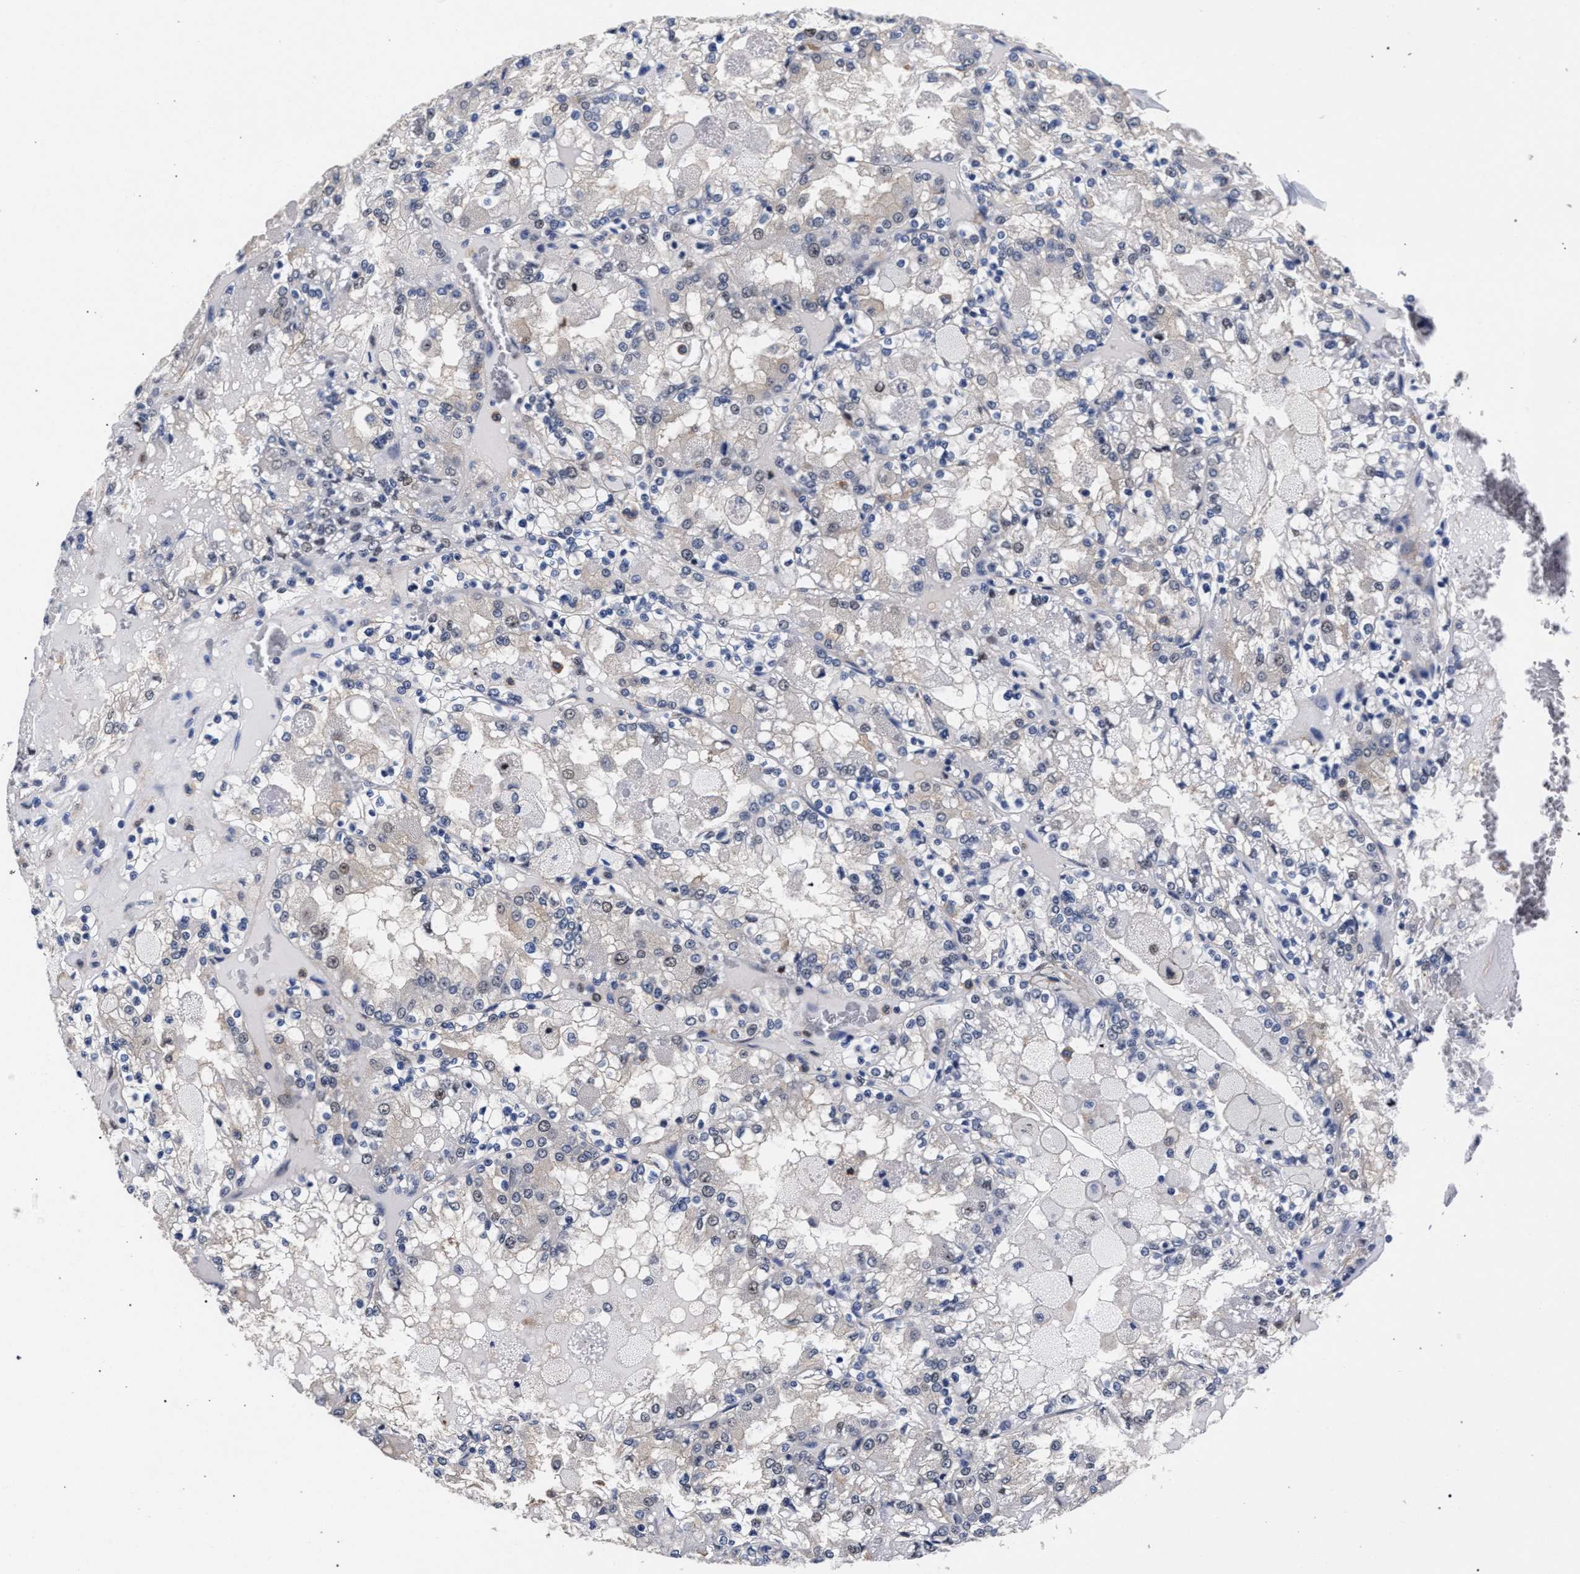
{"staining": {"intensity": "weak", "quantity": "<25%", "location": "nuclear"}, "tissue": "renal cancer", "cell_type": "Tumor cells", "image_type": "cancer", "snomed": [{"axis": "morphology", "description": "Adenocarcinoma, NOS"}, {"axis": "topography", "description": "Kidney"}], "caption": "Immunohistochemical staining of human adenocarcinoma (renal) shows no significant positivity in tumor cells.", "gene": "ZNF462", "patient": {"sex": "female", "age": 56}}